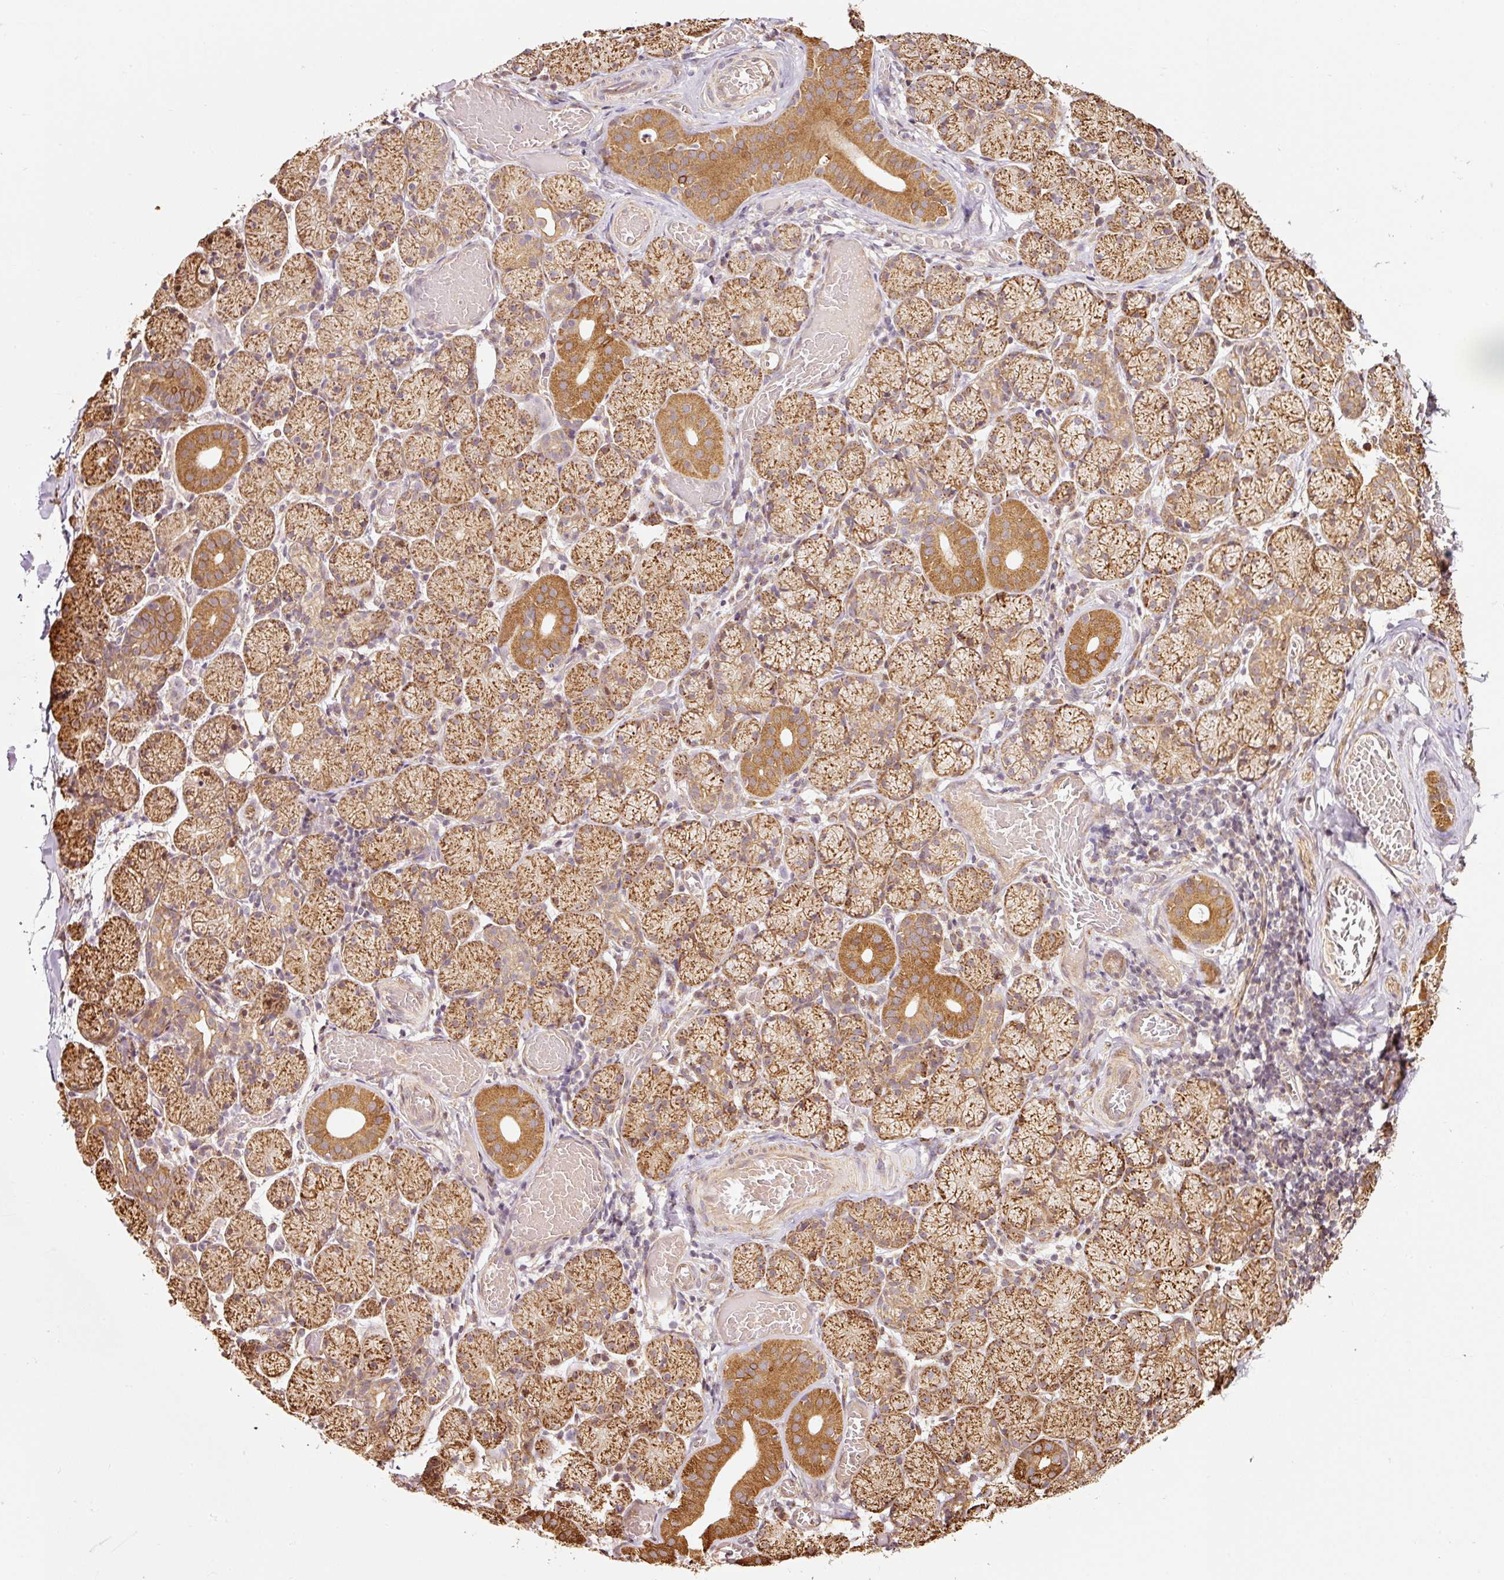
{"staining": {"intensity": "strong", "quantity": ">75%", "location": "cytoplasmic/membranous"}, "tissue": "salivary gland", "cell_type": "Glandular cells", "image_type": "normal", "snomed": [{"axis": "morphology", "description": "Normal tissue, NOS"}, {"axis": "topography", "description": "Salivary gland"}], "caption": "Unremarkable salivary gland was stained to show a protein in brown. There is high levels of strong cytoplasmic/membranous positivity in about >75% of glandular cells.", "gene": "ETF1", "patient": {"sex": "female", "age": 24}}